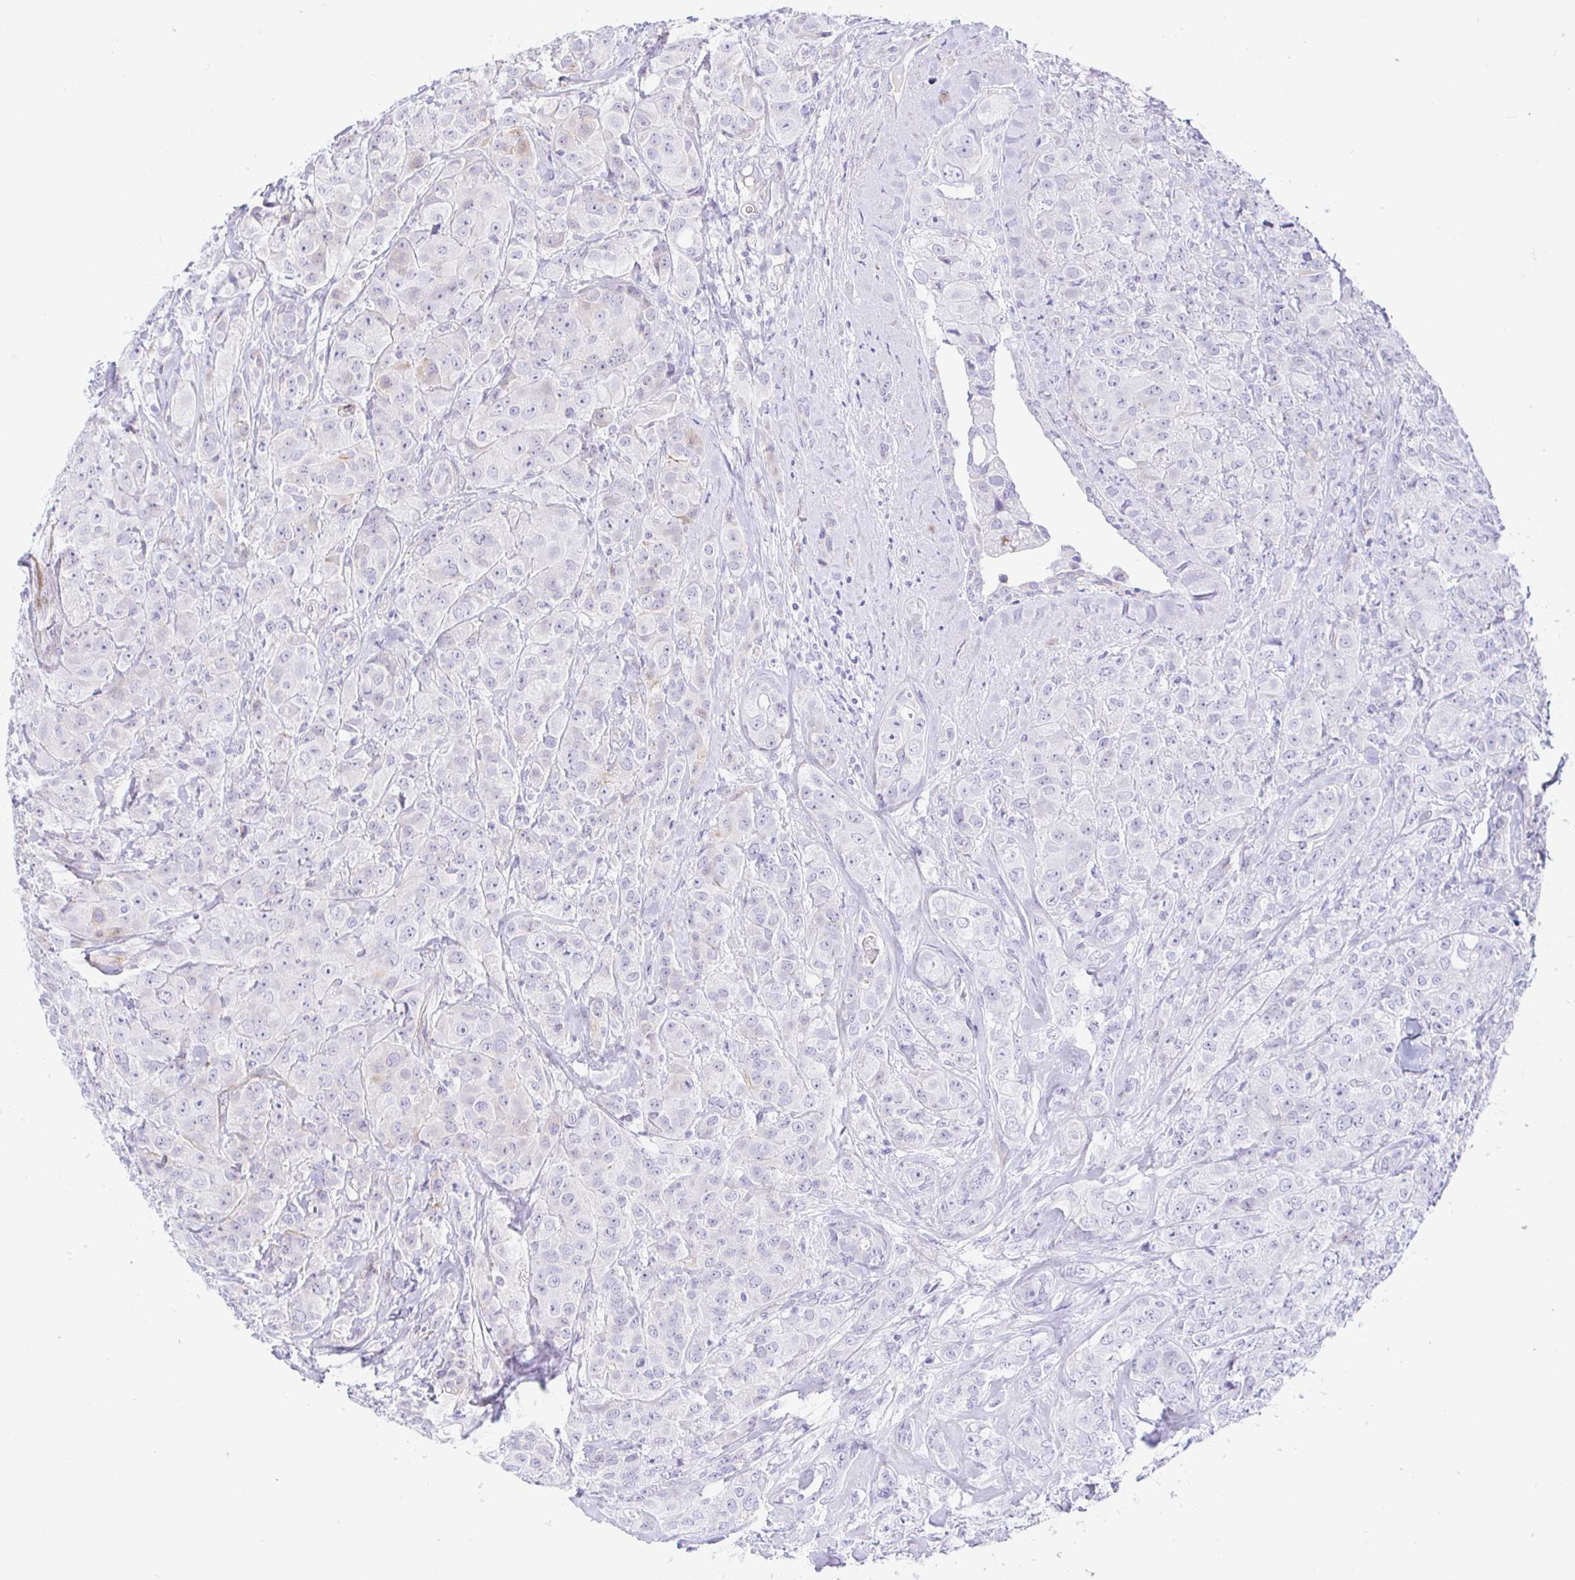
{"staining": {"intensity": "negative", "quantity": "none", "location": "none"}, "tissue": "breast cancer", "cell_type": "Tumor cells", "image_type": "cancer", "snomed": [{"axis": "morphology", "description": "Normal tissue, NOS"}, {"axis": "morphology", "description": "Duct carcinoma"}, {"axis": "topography", "description": "Breast"}], "caption": "Tumor cells are negative for brown protein staining in breast cancer.", "gene": "PINLYP", "patient": {"sex": "female", "age": 43}}